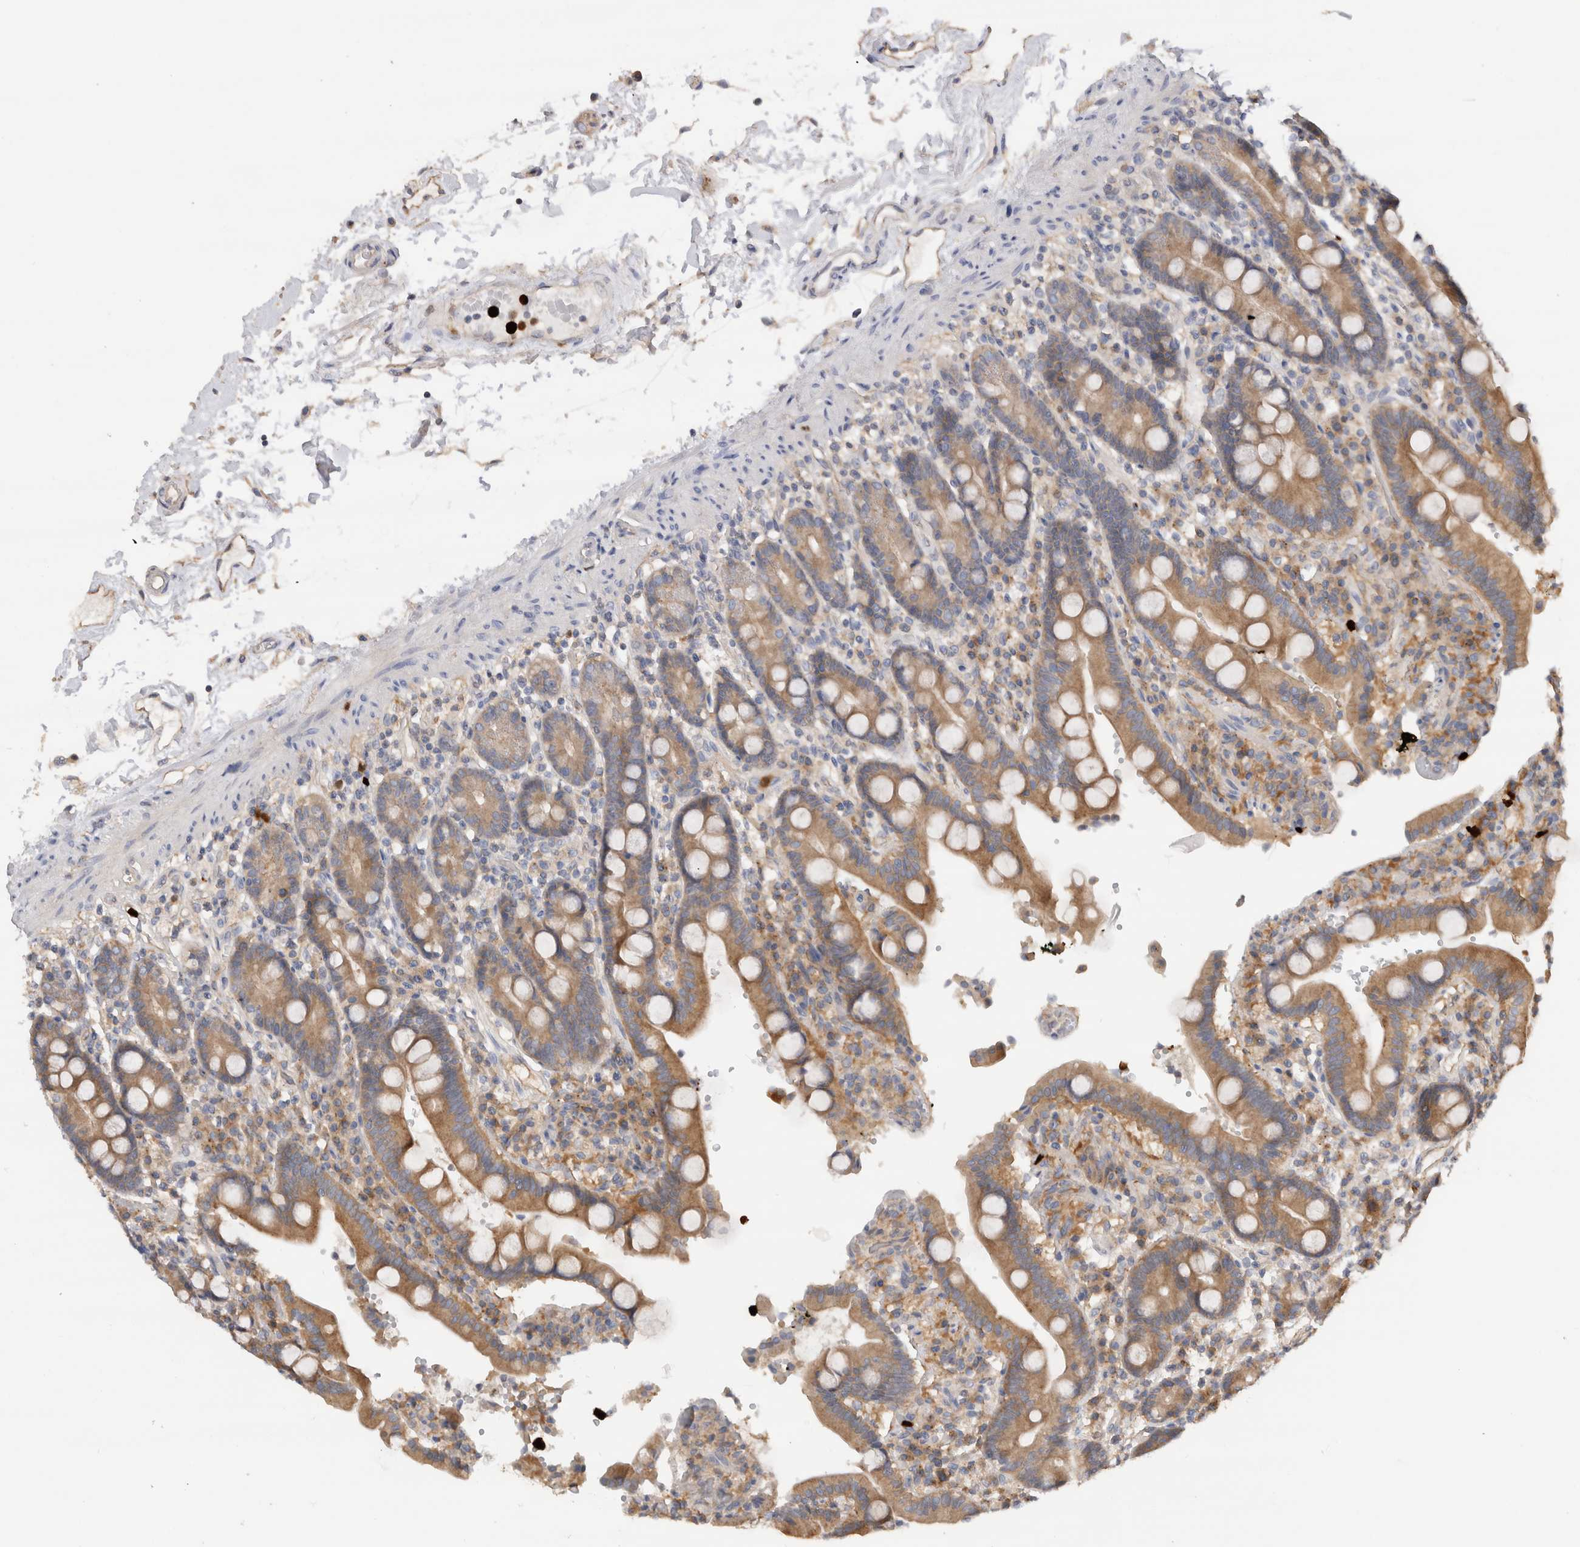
{"staining": {"intensity": "moderate", "quantity": ">75%", "location": "cytoplasmic/membranous"}, "tissue": "duodenum", "cell_type": "Glandular cells", "image_type": "normal", "snomed": [{"axis": "morphology", "description": "Normal tissue, NOS"}, {"axis": "topography", "description": "Small intestine, NOS"}], "caption": "A brown stain labels moderate cytoplasmic/membranous staining of a protein in glandular cells of normal duodenum.", "gene": "NXT2", "patient": {"sex": "female", "age": 71}}